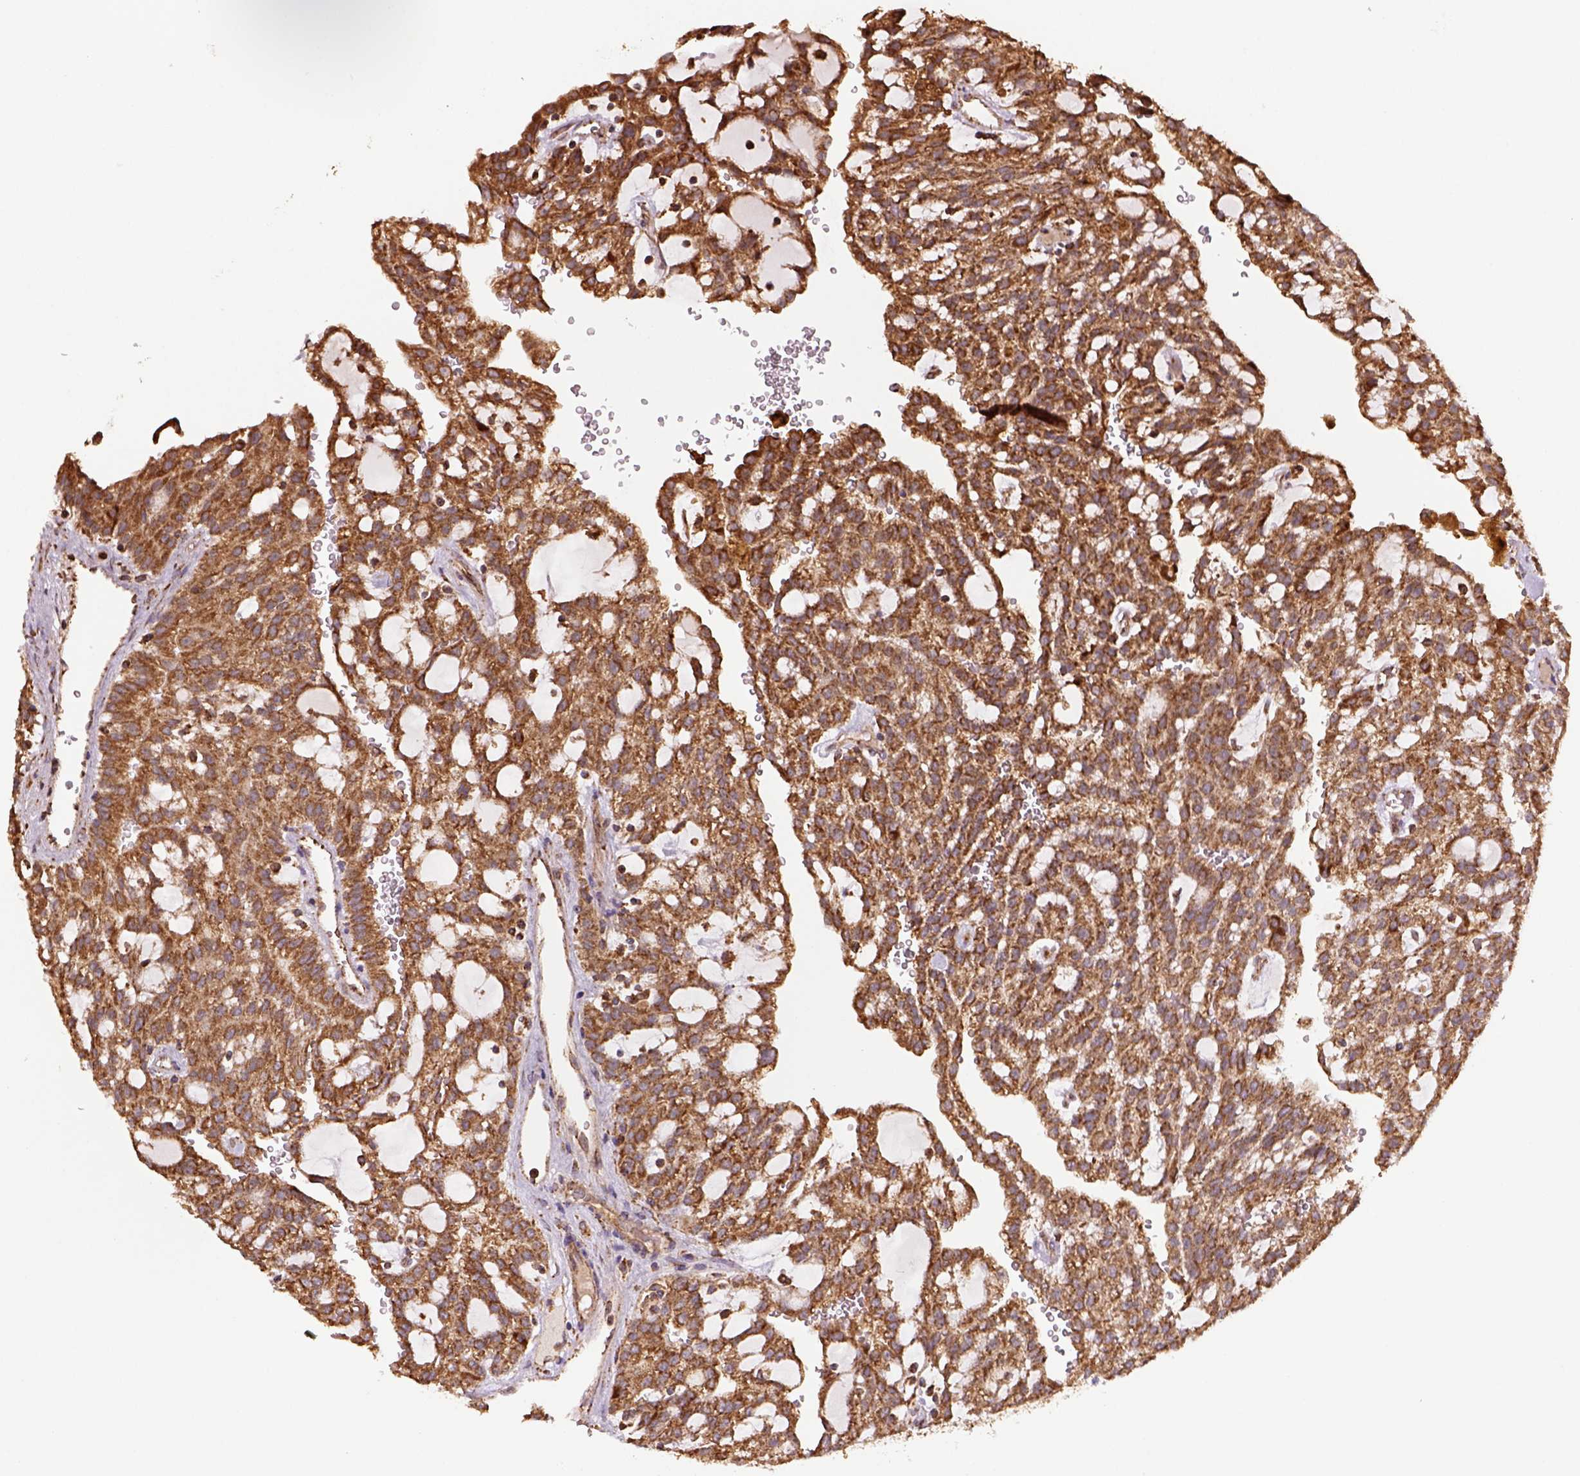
{"staining": {"intensity": "strong", "quantity": ">75%", "location": "cytoplasmic/membranous"}, "tissue": "renal cancer", "cell_type": "Tumor cells", "image_type": "cancer", "snomed": [{"axis": "morphology", "description": "Adenocarcinoma, NOS"}, {"axis": "topography", "description": "Kidney"}], "caption": "Immunohistochemical staining of renal adenocarcinoma reveals high levels of strong cytoplasmic/membranous staining in approximately >75% of tumor cells. The protein is stained brown, and the nuclei are stained in blue (DAB (3,3'-diaminobenzidine) IHC with brightfield microscopy, high magnification).", "gene": "MAPK8IP3", "patient": {"sex": "male", "age": 63}}